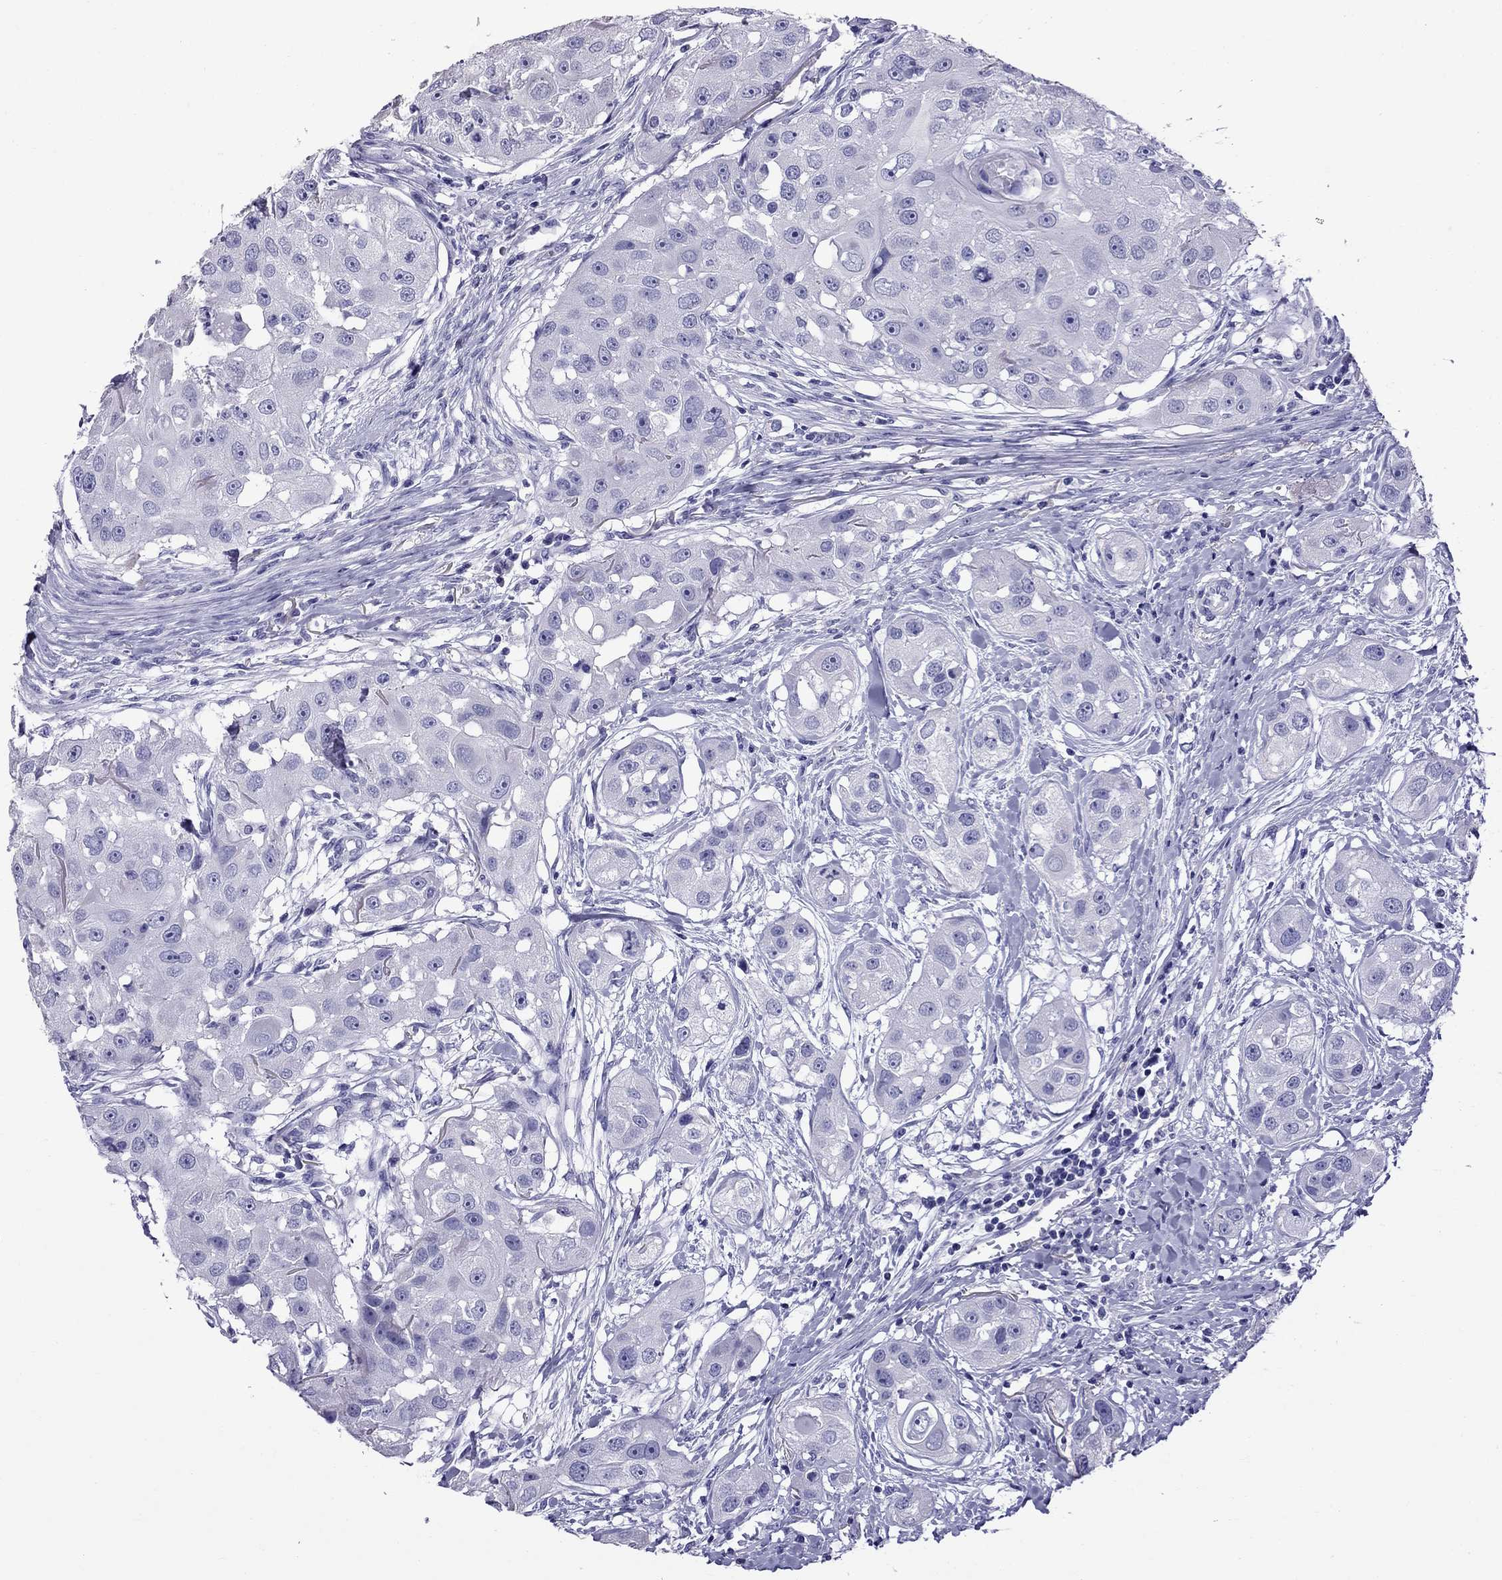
{"staining": {"intensity": "negative", "quantity": "none", "location": "none"}, "tissue": "head and neck cancer", "cell_type": "Tumor cells", "image_type": "cancer", "snomed": [{"axis": "morphology", "description": "Squamous cell carcinoma, NOS"}, {"axis": "topography", "description": "Head-Neck"}], "caption": "IHC image of neoplastic tissue: squamous cell carcinoma (head and neck) stained with DAB (3,3'-diaminobenzidine) exhibits no significant protein staining in tumor cells.", "gene": "TTLL13", "patient": {"sex": "male", "age": 51}}